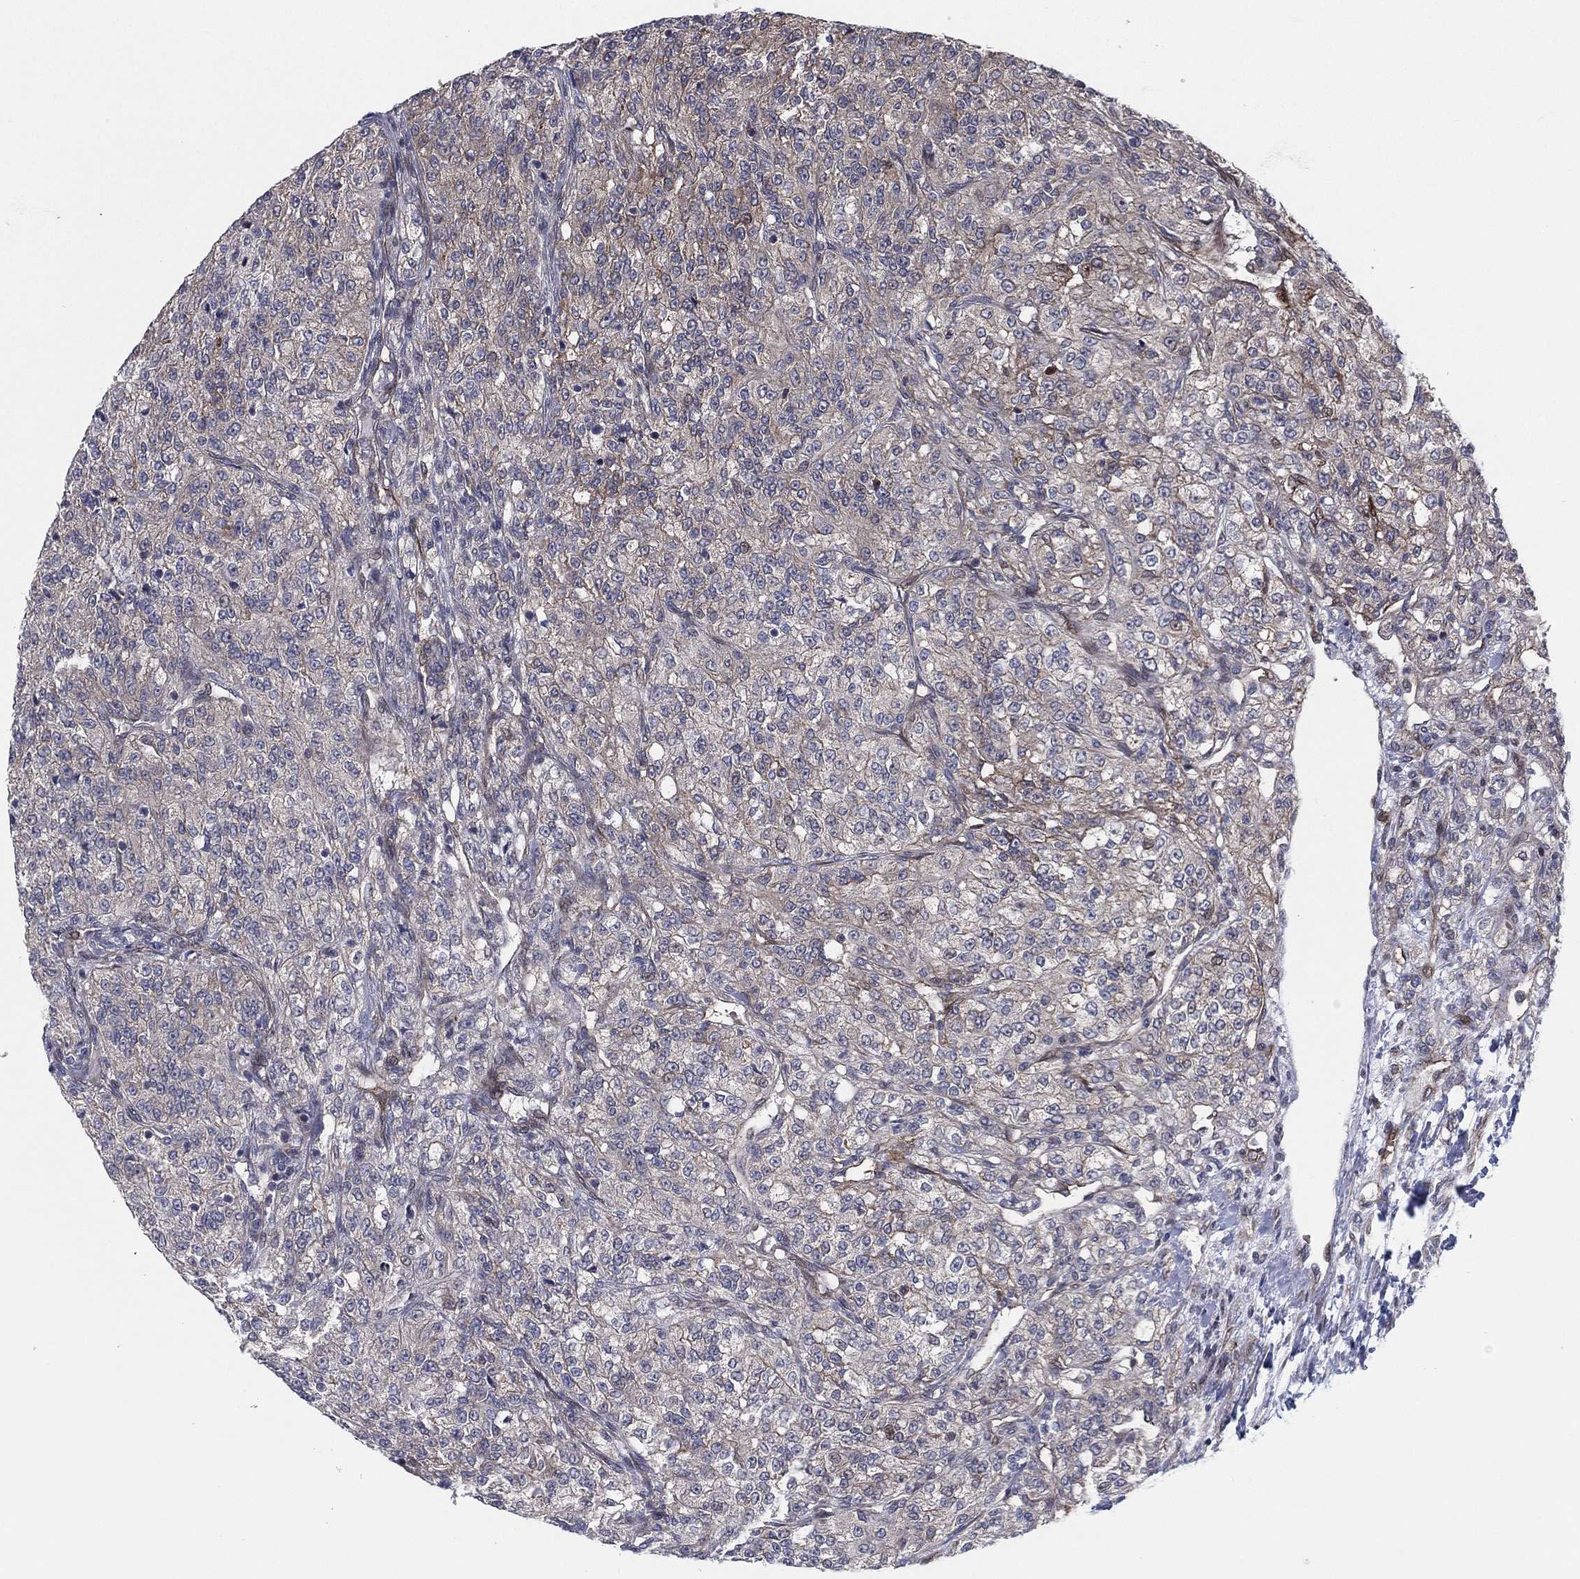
{"staining": {"intensity": "negative", "quantity": "none", "location": "none"}, "tissue": "renal cancer", "cell_type": "Tumor cells", "image_type": "cancer", "snomed": [{"axis": "morphology", "description": "Adenocarcinoma, NOS"}, {"axis": "topography", "description": "Kidney"}], "caption": "This is an immunohistochemistry (IHC) histopathology image of adenocarcinoma (renal). There is no positivity in tumor cells.", "gene": "UTP14A", "patient": {"sex": "female", "age": 63}}